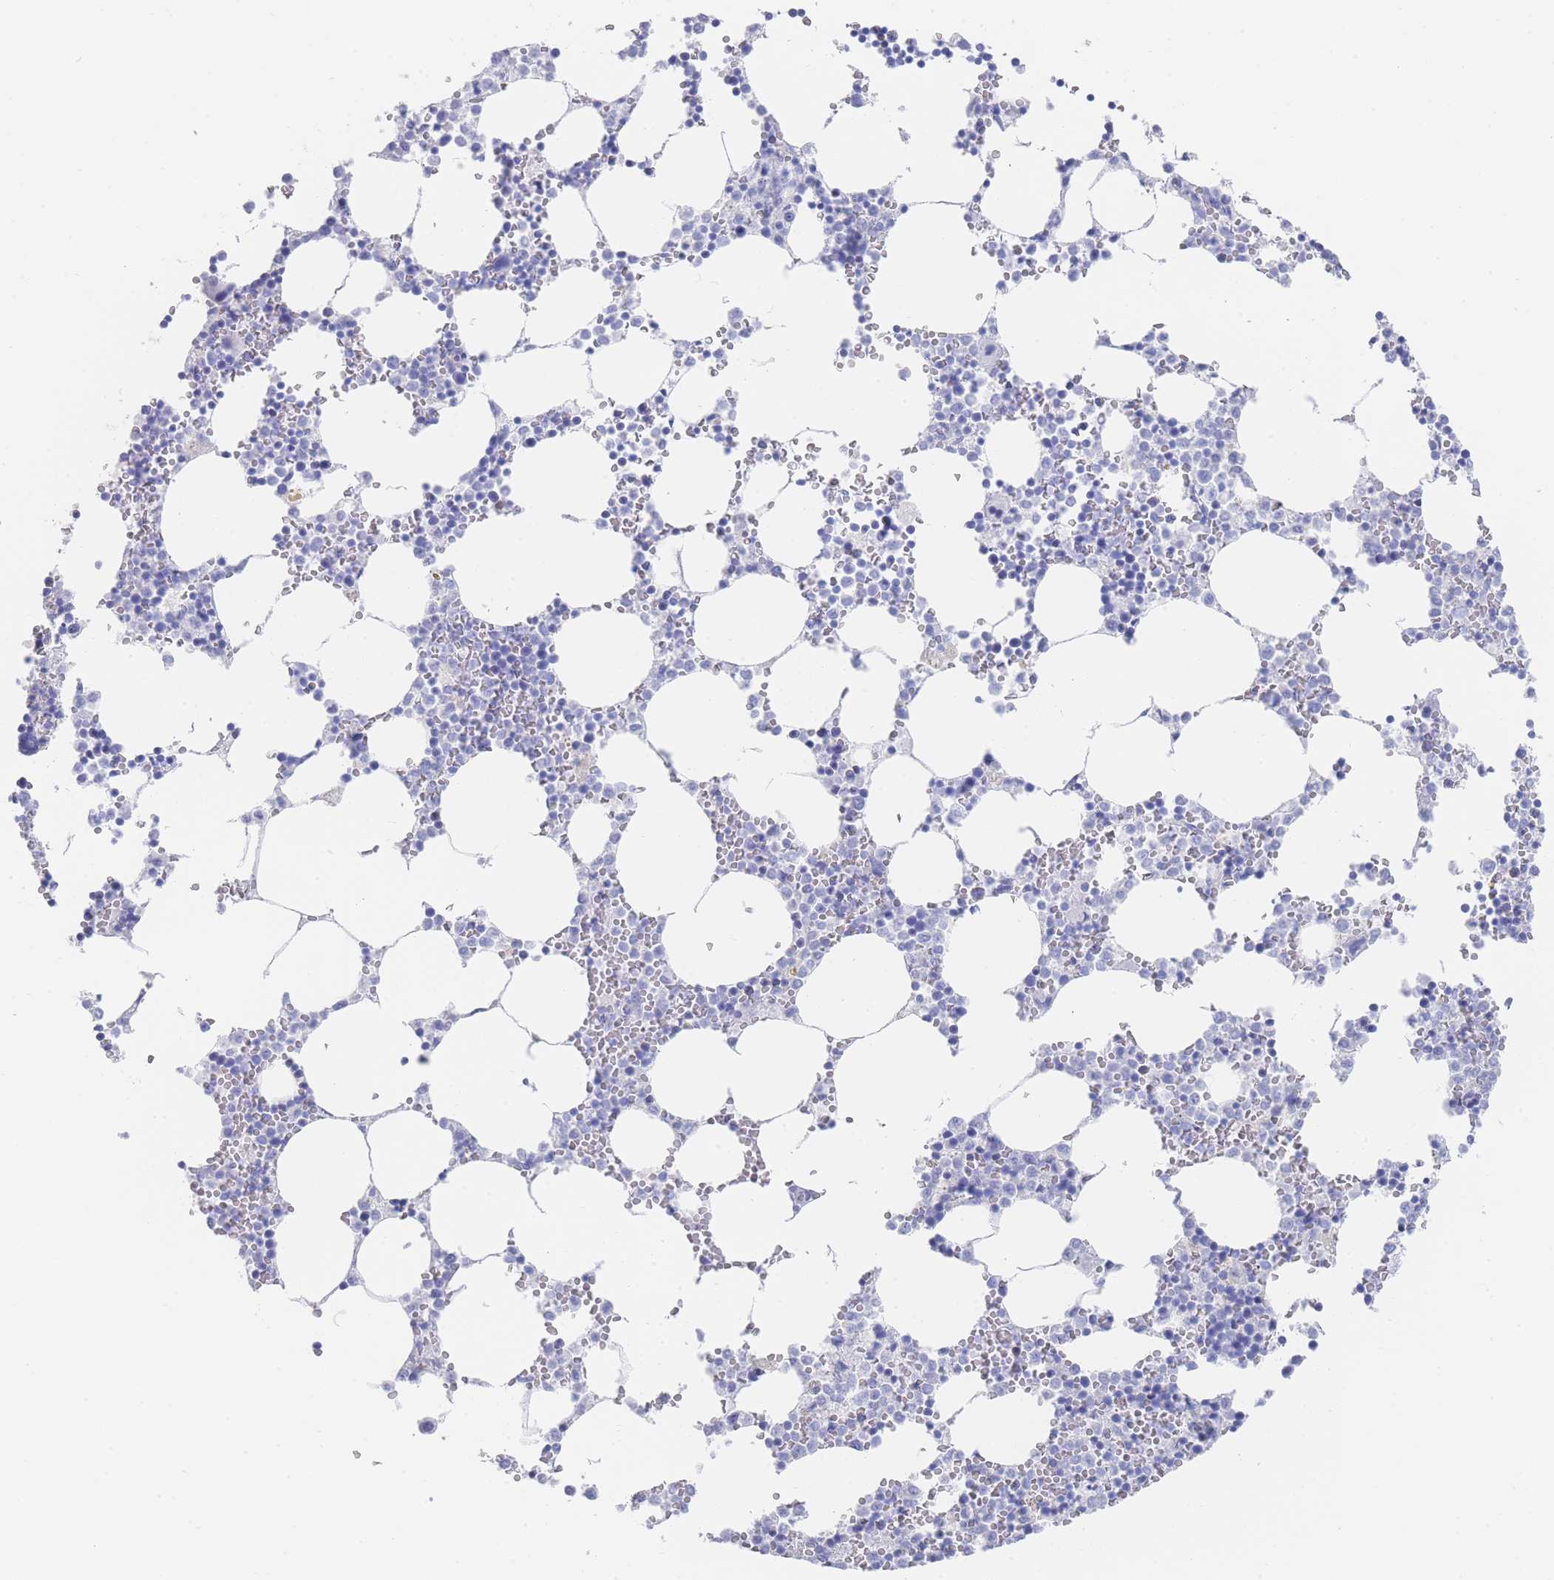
{"staining": {"intensity": "negative", "quantity": "none", "location": "none"}, "tissue": "bone marrow", "cell_type": "Hematopoietic cells", "image_type": "normal", "snomed": [{"axis": "morphology", "description": "Normal tissue, NOS"}, {"axis": "topography", "description": "Bone marrow"}], "caption": "The photomicrograph shows no staining of hematopoietic cells in normal bone marrow.", "gene": "LRRC37A2", "patient": {"sex": "female", "age": 64}}